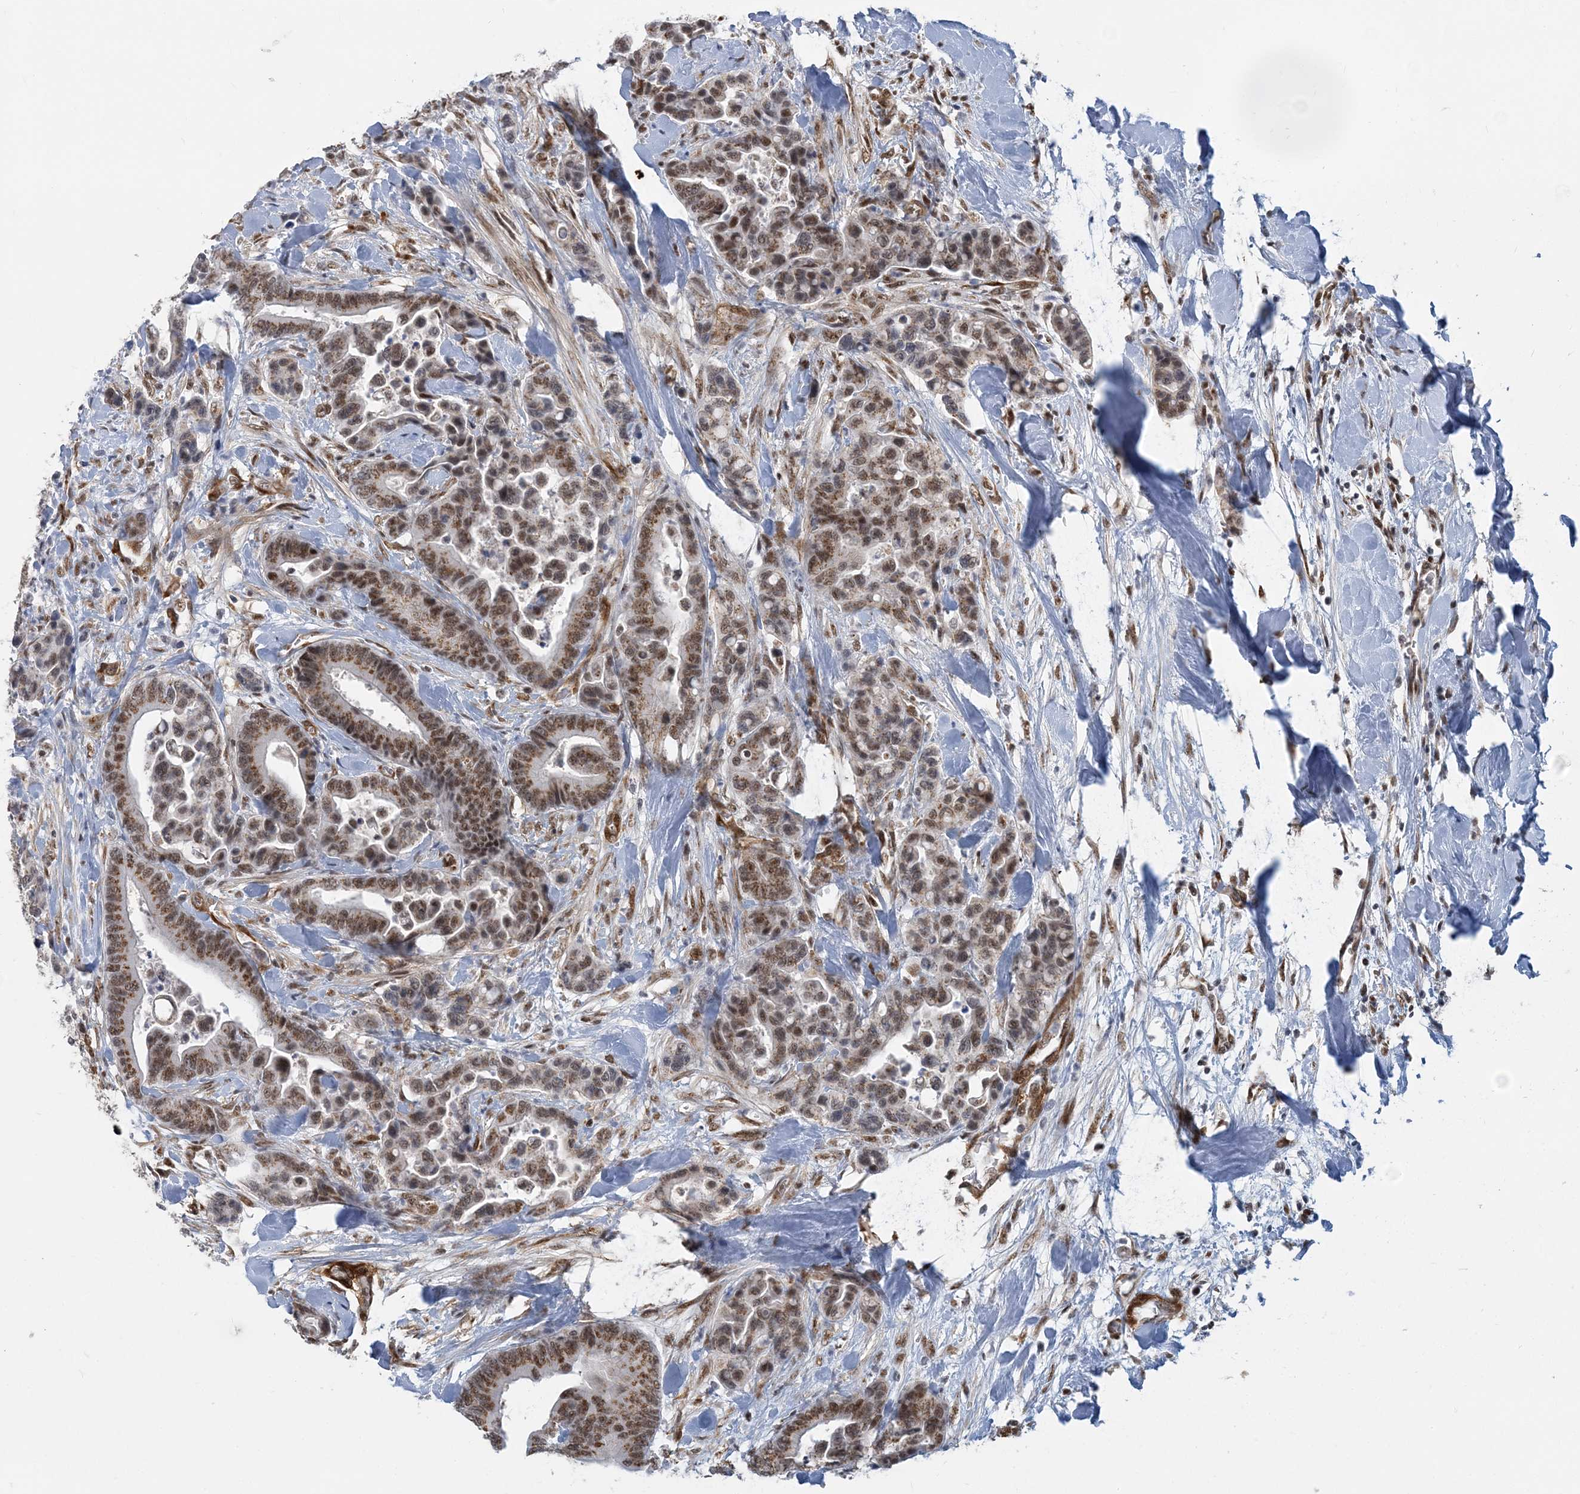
{"staining": {"intensity": "moderate", "quantity": ">75%", "location": "cytoplasmic/membranous,nuclear"}, "tissue": "colorectal cancer", "cell_type": "Tumor cells", "image_type": "cancer", "snomed": [{"axis": "morphology", "description": "Normal tissue, NOS"}, {"axis": "morphology", "description": "Adenocarcinoma, NOS"}, {"axis": "topography", "description": "Colon"}], "caption": "IHC staining of colorectal cancer, which reveals medium levels of moderate cytoplasmic/membranous and nuclear staining in approximately >75% of tumor cells indicating moderate cytoplasmic/membranous and nuclear protein staining. The staining was performed using DAB (3,3'-diaminobenzidine) (brown) for protein detection and nuclei were counterstained in hematoxylin (blue).", "gene": "PLRG1", "patient": {"sex": "male", "age": 82}}